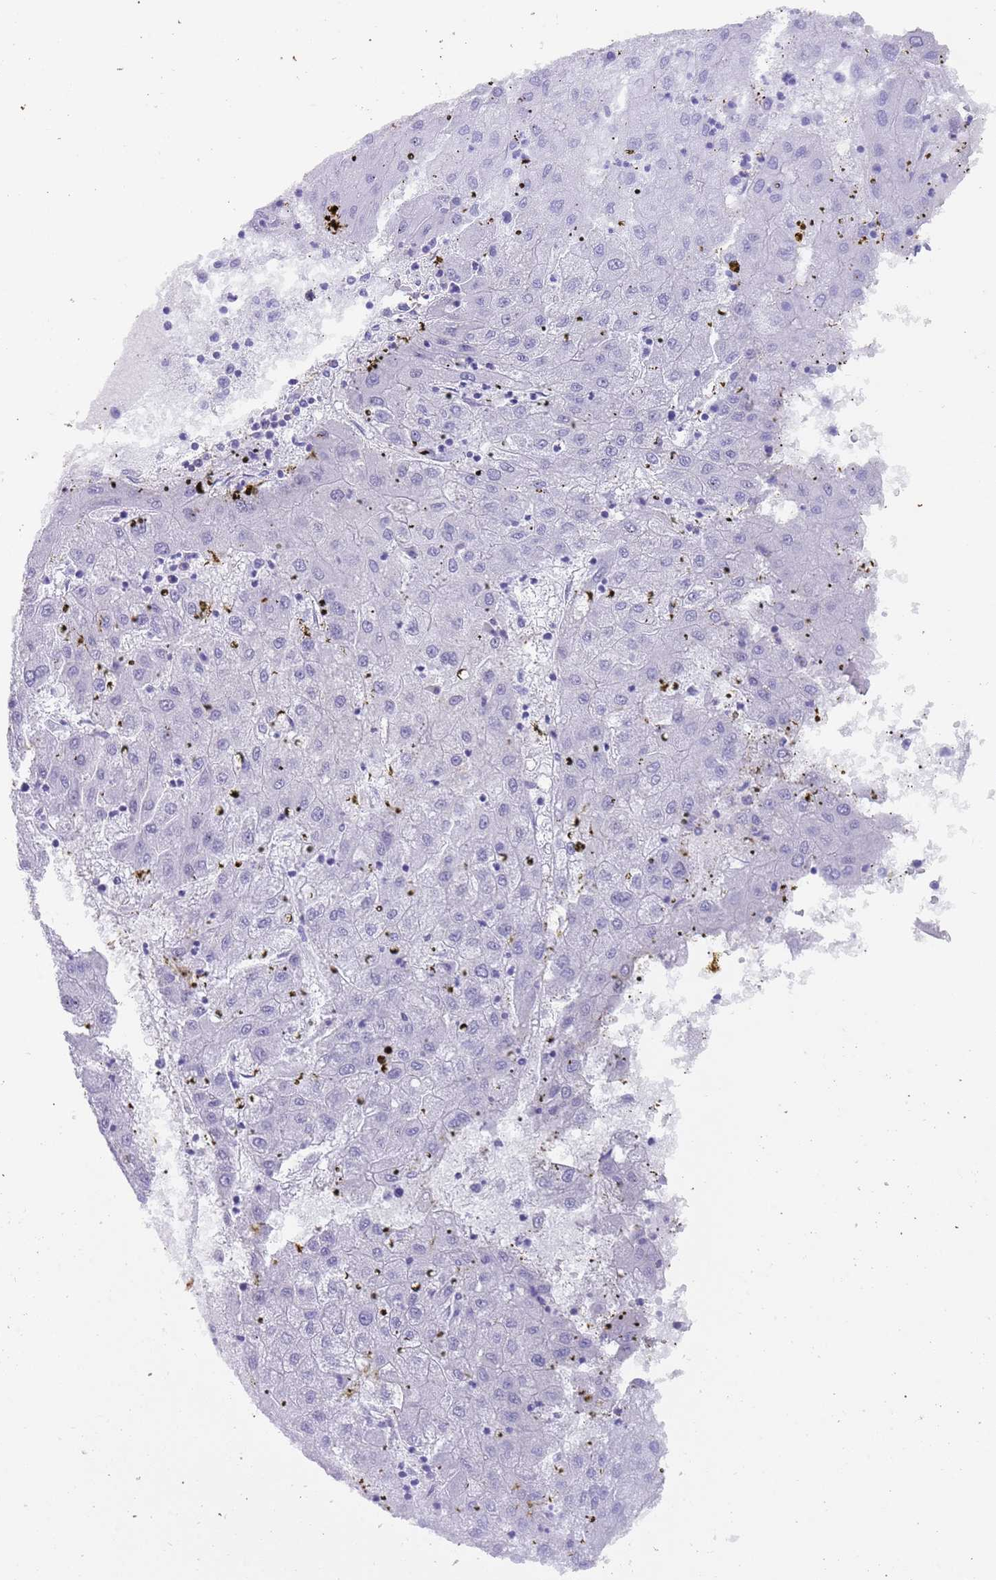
{"staining": {"intensity": "negative", "quantity": "none", "location": "none"}, "tissue": "liver cancer", "cell_type": "Tumor cells", "image_type": "cancer", "snomed": [{"axis": "morphology", "description": "Carcinoma, Hepatocellular, NOS"}, {"axis": "topography", "description": "Liver"}], "caption": "This micrograph is of liver cancer stained with IHC to label a protein in brown with the nuclei are counter-stained blue. There is no positivity in tumor cells.", "gene": "MYADML2", "patient": {"sex": "male", "age": 72}}